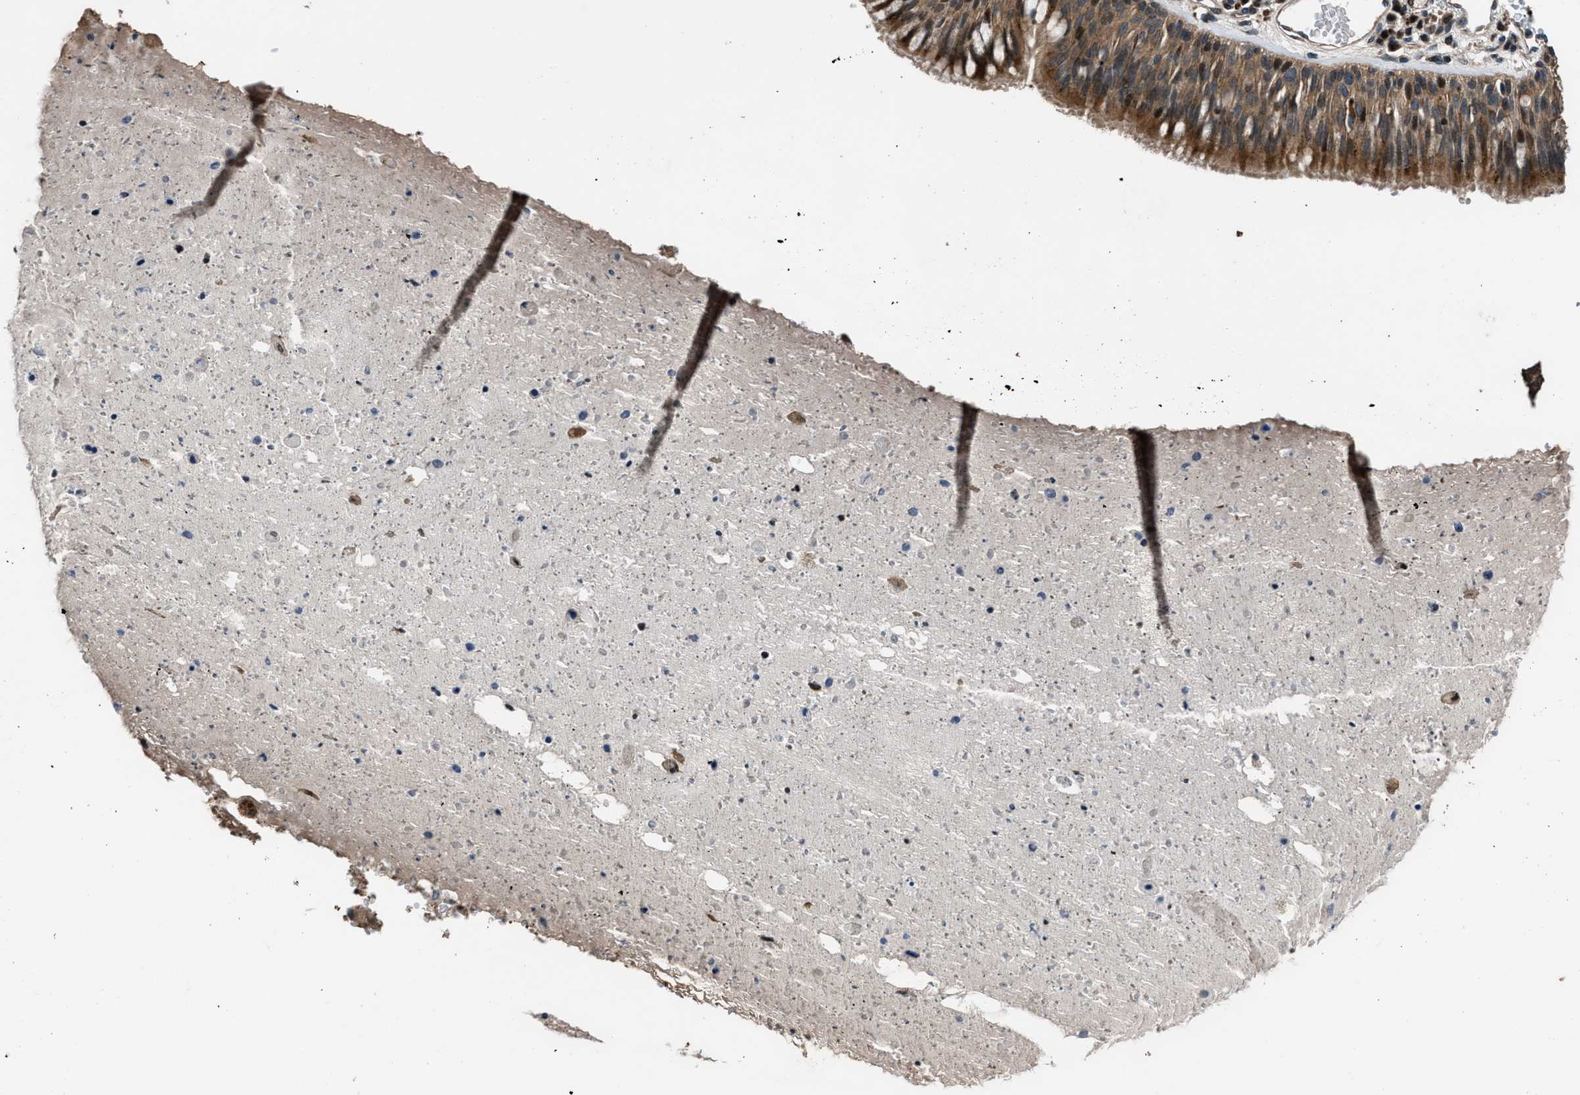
{"staining": {"intensity": "strong", "quantity": ">75%", "location": "cytoplasmic/membranous,nuclear"}, "tissue": "bronchus", "cell_type": "Respiratory epithelial cells", "image_type": "normal", "snomed": [{"axis": "morphology", "description": "Normal tissue, NOS"}, {"axis": "morphology", "description": "Adenocarcinoma, NOS"}, {"axis": "morphology", "description": "Adenocarcinoma, metastatic, NOS"}, {"axis": "topography", "description": "Lymph node"}, {"axis": "topography", "description": "Bronchus"}, {"axis": "topography", "description": "Lung"}], "caption": "A high amount of strong cytoplasmic/membranous,nuclear staining is appreciated in about >75% of respiratory epithelial cells in benign bronchus.", "gene": "CTBS", "patient": {"sex": "female", "age": 54}}